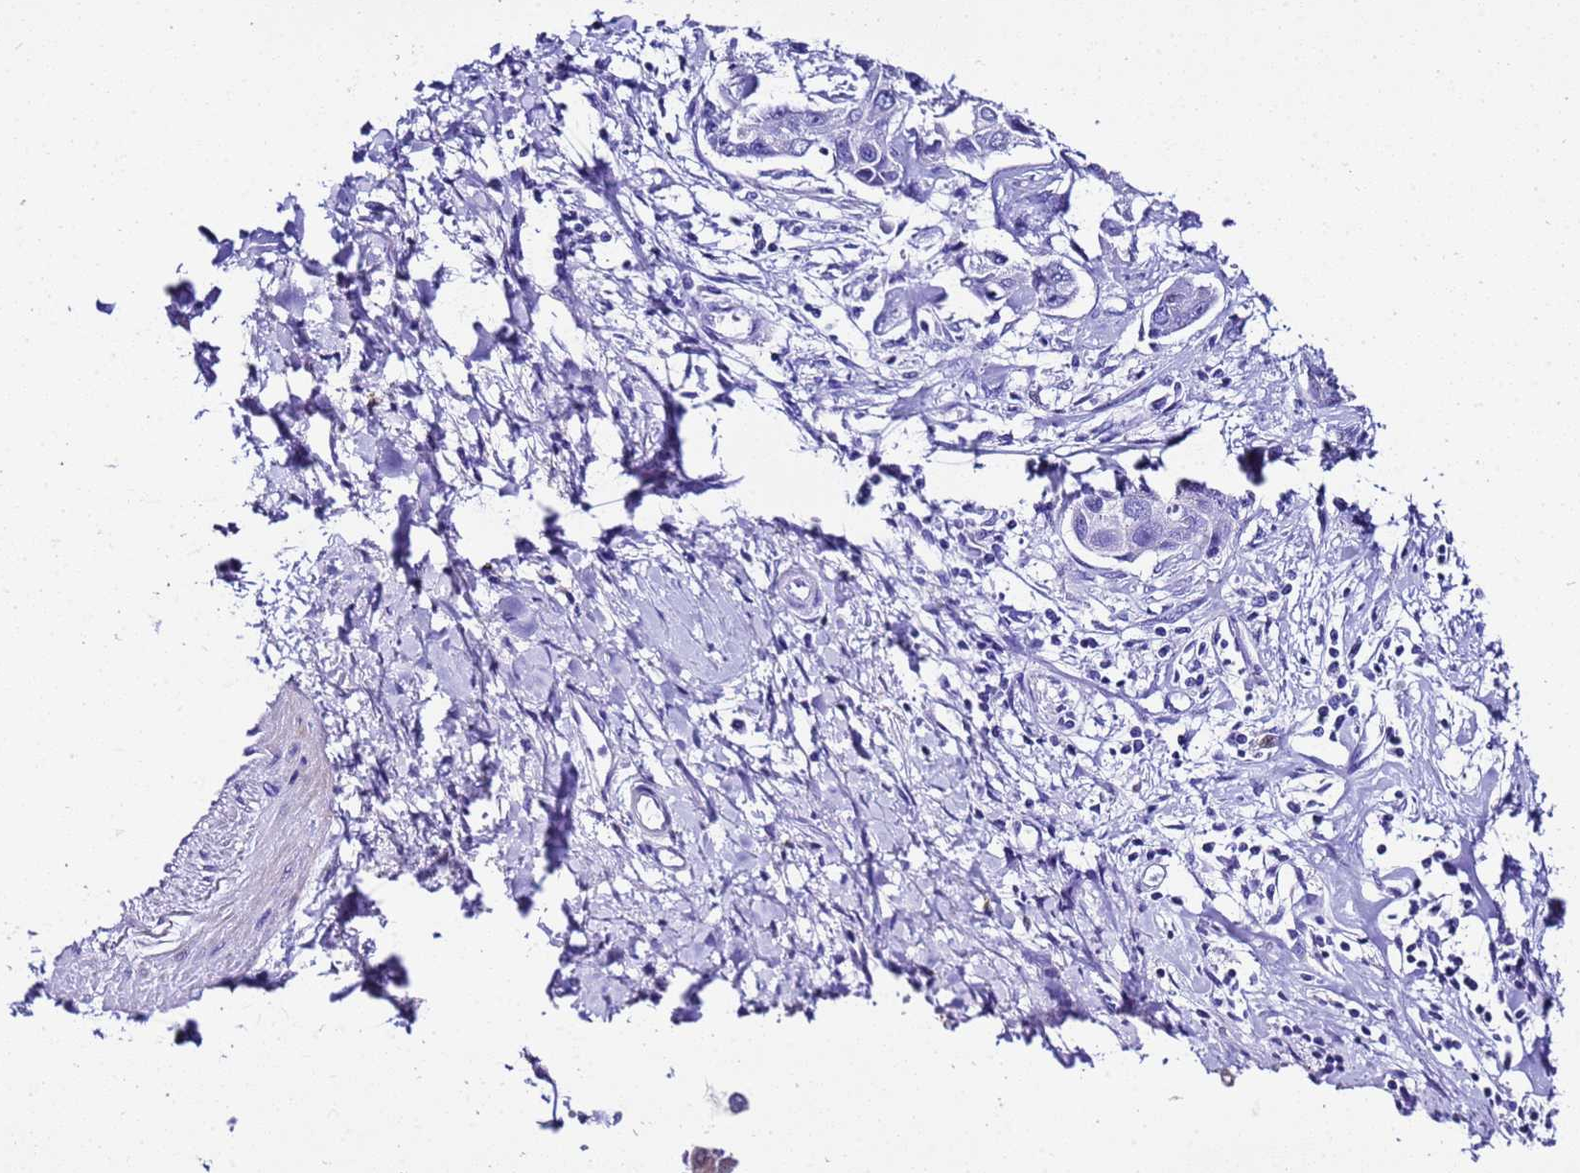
{"staining": {"intensity": "negative", "quantity": "none", "location": "none"}, "tissue": "liver cancer", "cell_type": "Tumor cells", "image_type": "cancer", "snomed": [{"axis": "morphology", "description": "Cholangiocarcinoma"}, {"axis": "topography", "description": "Liver"}], "caption": "IHC photomicrograph of neoplastic tissue: cholangiocarcinoma (liver) stained with DAB shows no significant protein staining in tumor cells. The staining is performed using DAB brown chromogen with nuclei counter-stained in using hematoxylin.", "gene": "UGT2B10", "patient": {"sex": "male", "age": 59}}